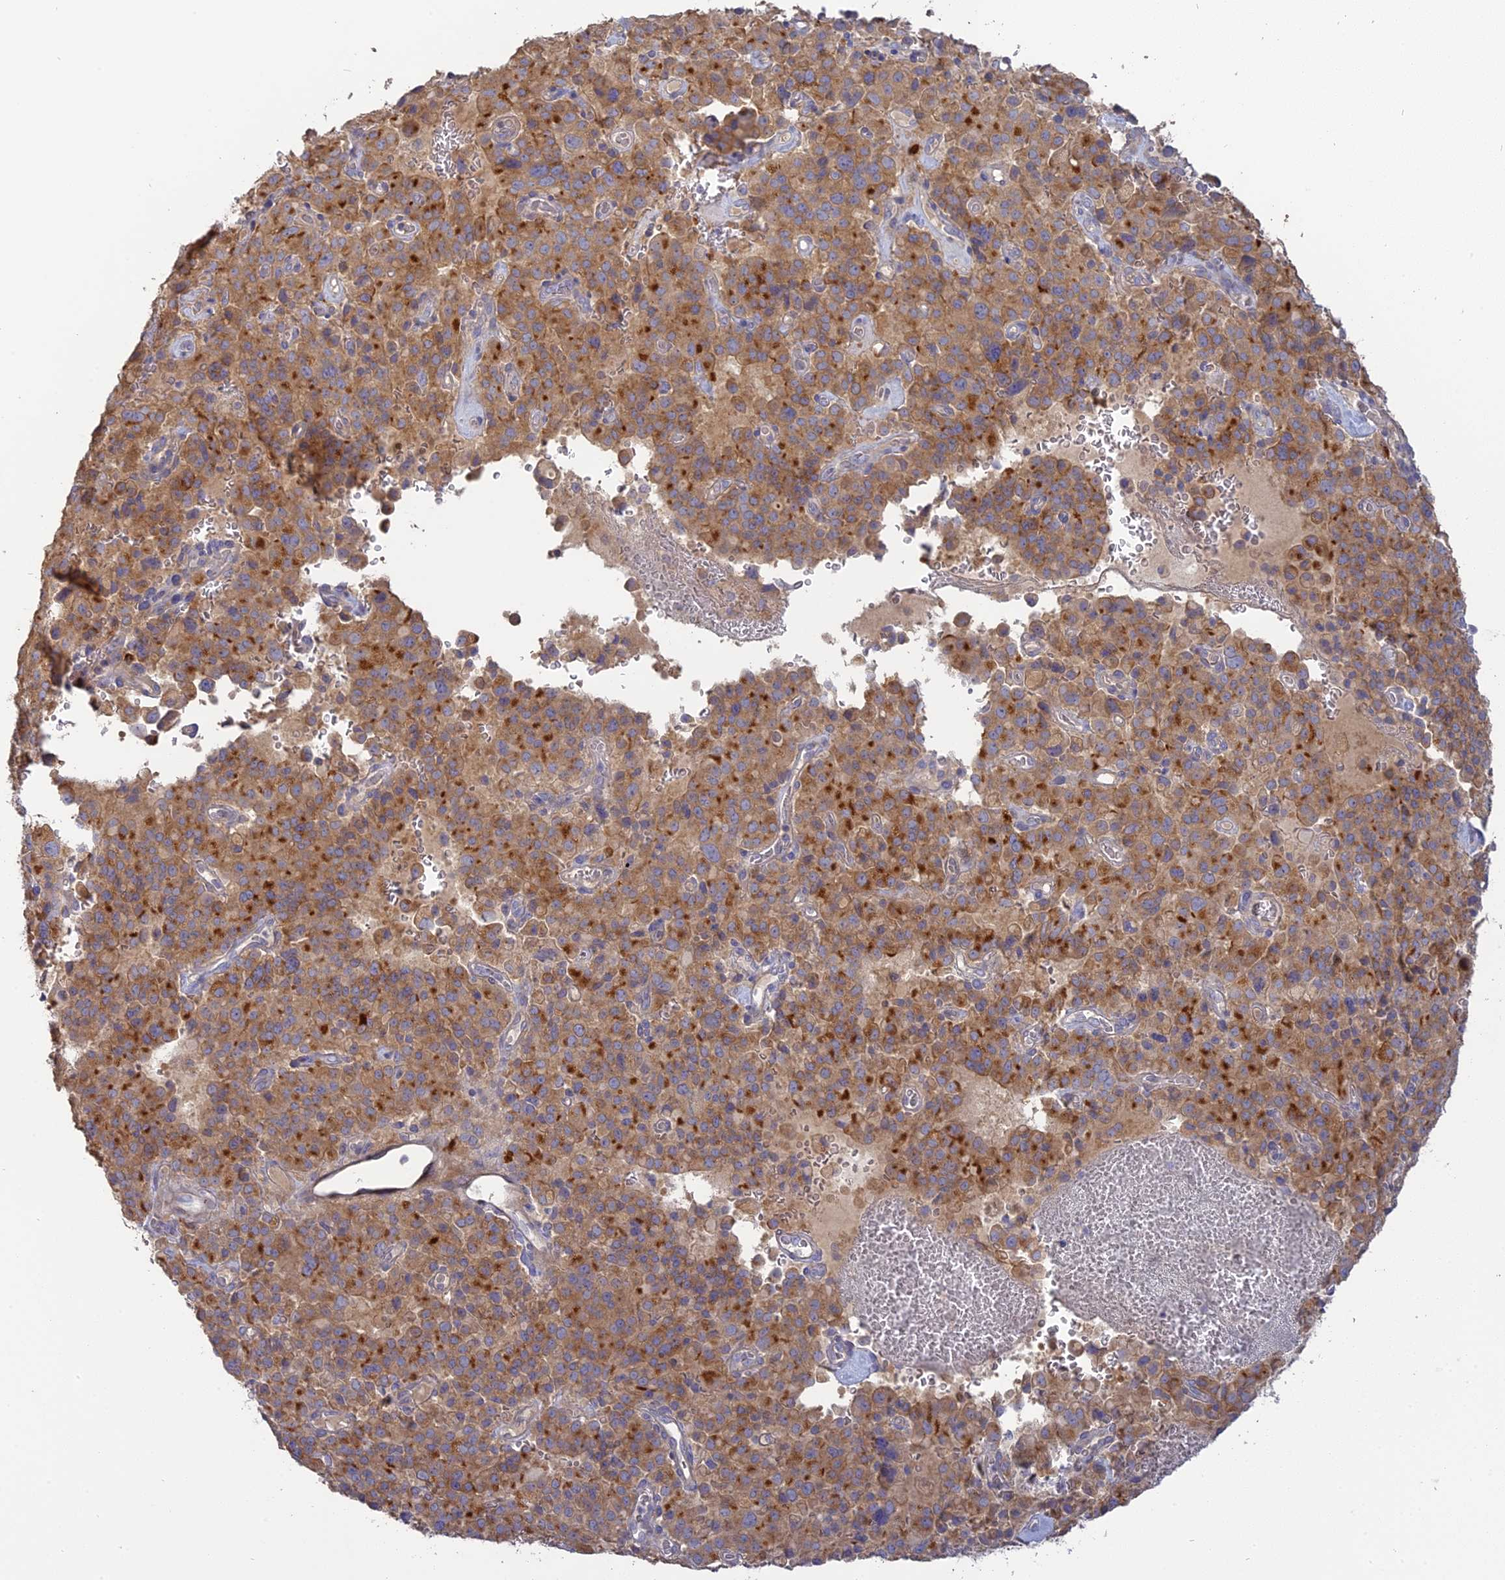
{"staining": {"intensity": "moderate", "quantity": ">75%", "location": "cytoplasmic/membranous"}, "tissue": "pancreatic cancer", "cell_type": "Tumor cells", "image_type": "cancer", "snomed": [{"axis": "morphology", "description": "Adenocarcinoma, NOS"}, {"axis": "topography", "description": "Pancreas"}], "caption": "An IHC micrograph of tumor tissue is shown. Protein staining in brown highlights moderate cytoplasmic/membranous positivity in pancreatic cancer within tumor cells.", "gene": "SFT2D2", "patient": {"sex": "male", "age": 65}}